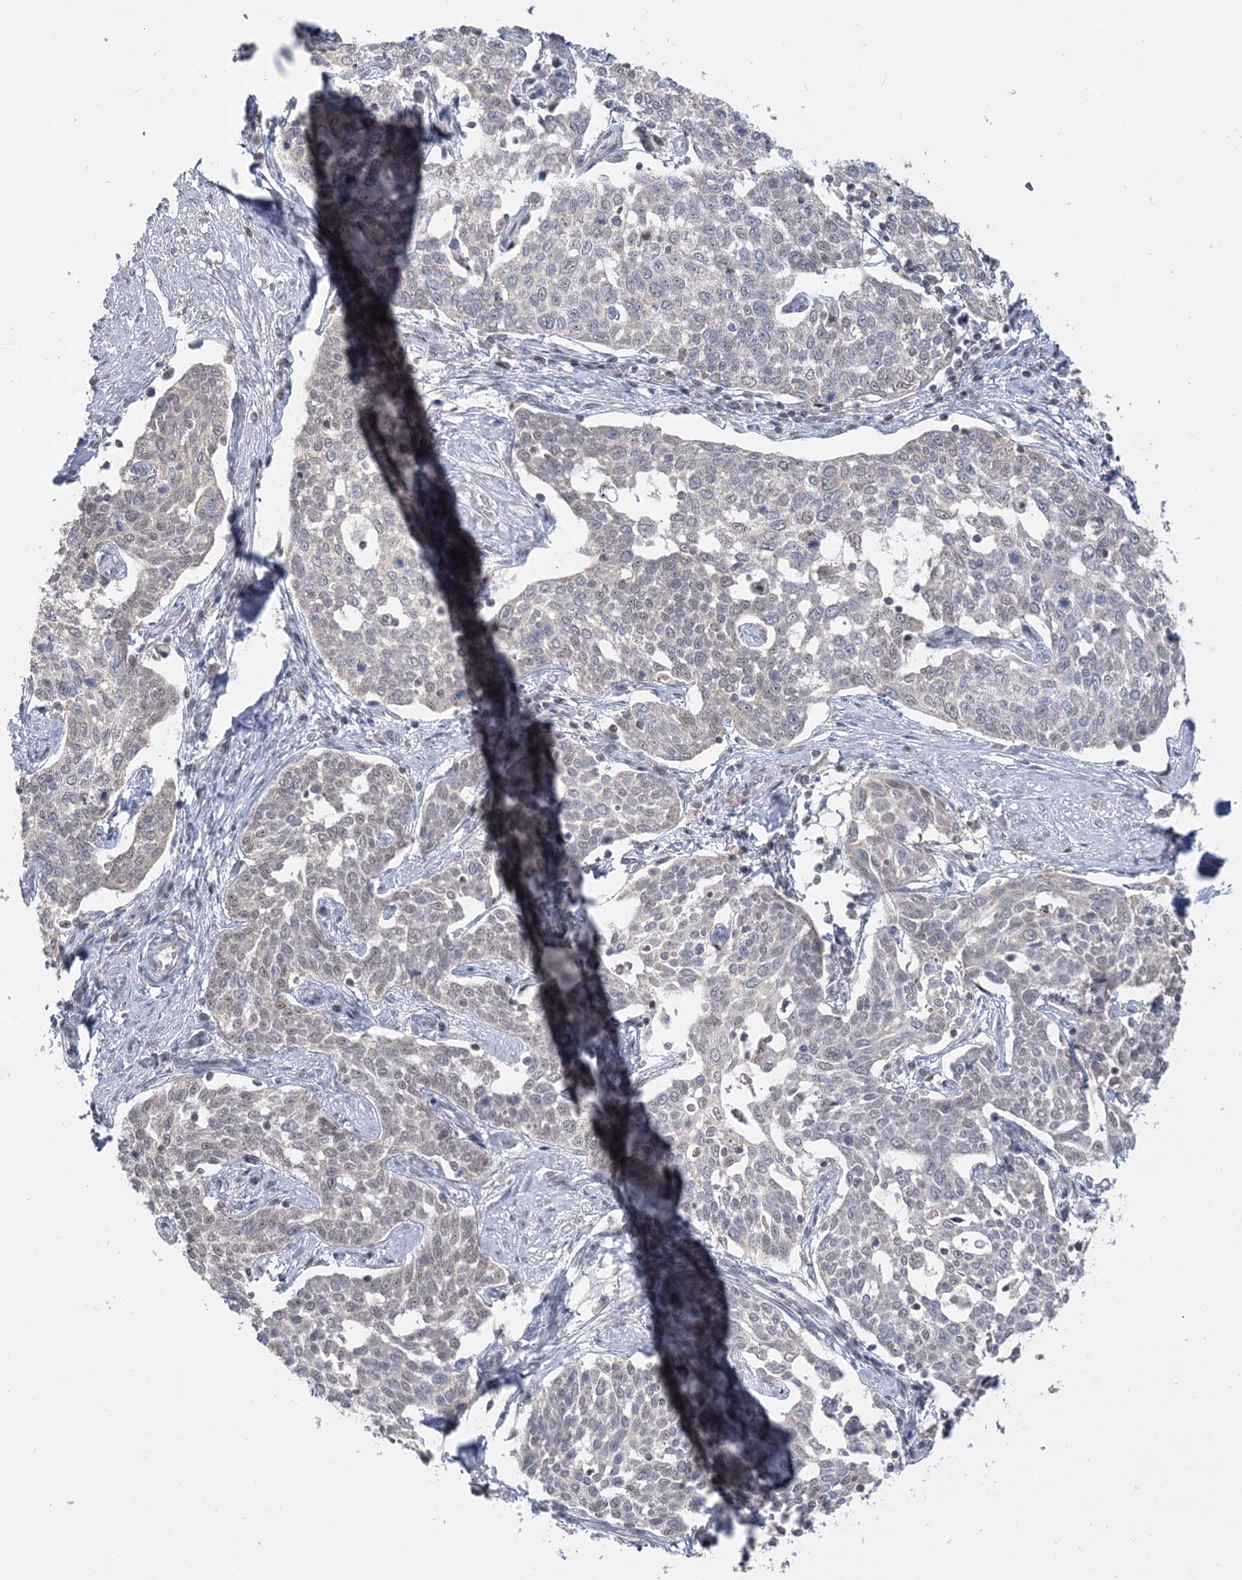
{"staining": {"intensity": "weak", "quantity": "<25%", "location": "cytoplasmic/membranous"}, "tissue": "cervical cancer", "cell_type": "Tumor cells", "image_type": "cancer", "snomed": [{"axis": "morphology", "description": "Squamous cell carcinoma, NOS"}, {"axis": "topography", "description": "Cervix"}], "caption": "IHC image of neoplastic tissue: human cervical cancer stained with DAB demonstrates no significant protein staining in tumor cells.", "gene": "GRSF1", "patient": {"sex": "female", "age": 34}}